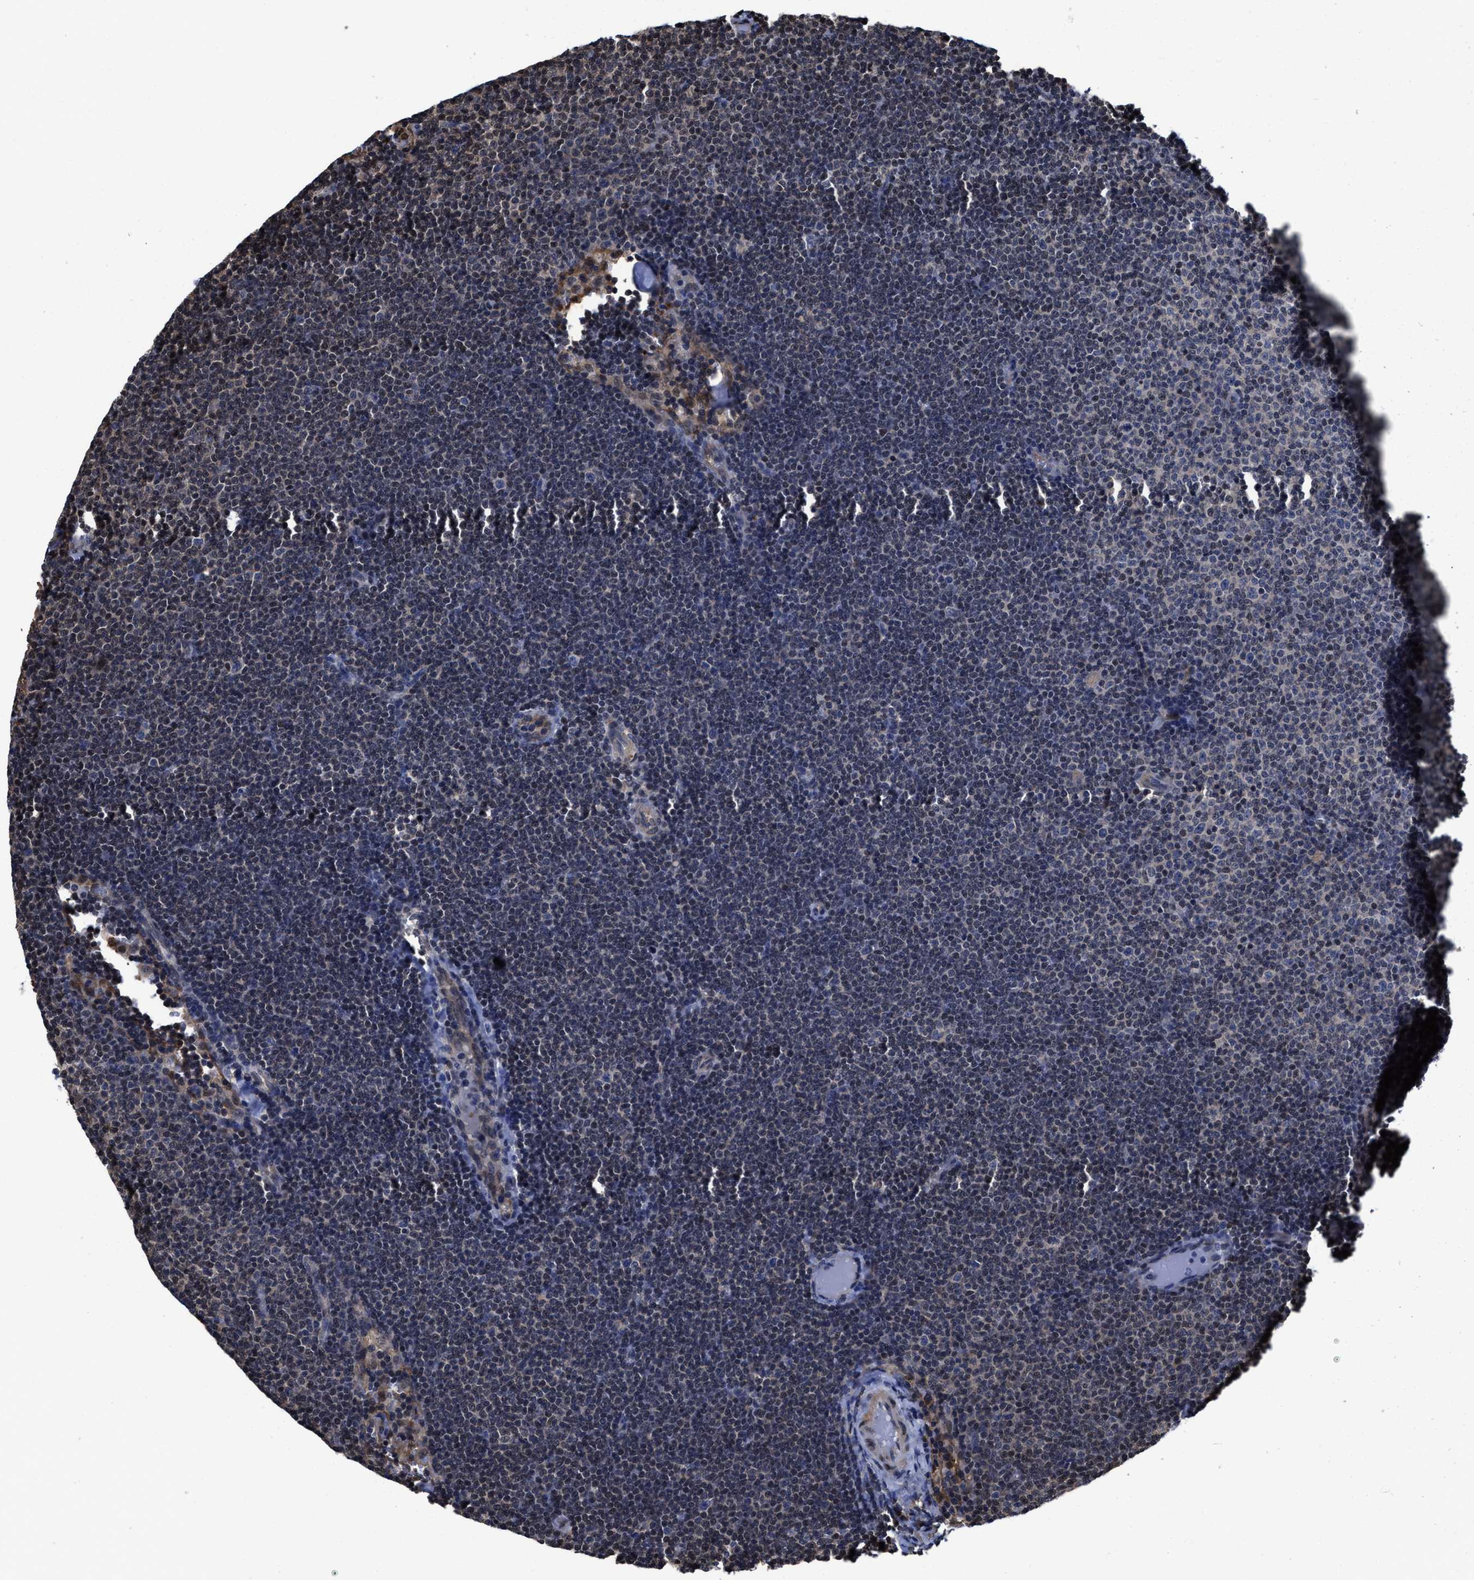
{"staining": {"intensity": "weak", "quantity": "<25%", "location": "nuclear"}, "tissue": "lymphoma", "cell_type": "Tumor cells", "image_type": "cancer", "snomed": [{"axis": "morphology", "description": "Malignant lymphoma, non-Hodgkin's type, Low grade"}, {"axis": "topography", "description": "Lymph node"}], "caption": "This micrograph is of malignant lymphoma, non-Hodgkin's type (low-grade) stained with immunohistochemistry to label a protein in brown with the nuclei are counter-stained blue. There is no staining in tumor cells.", "gene": "KIF12", "patient": {"sex": "female", "age": 53}}